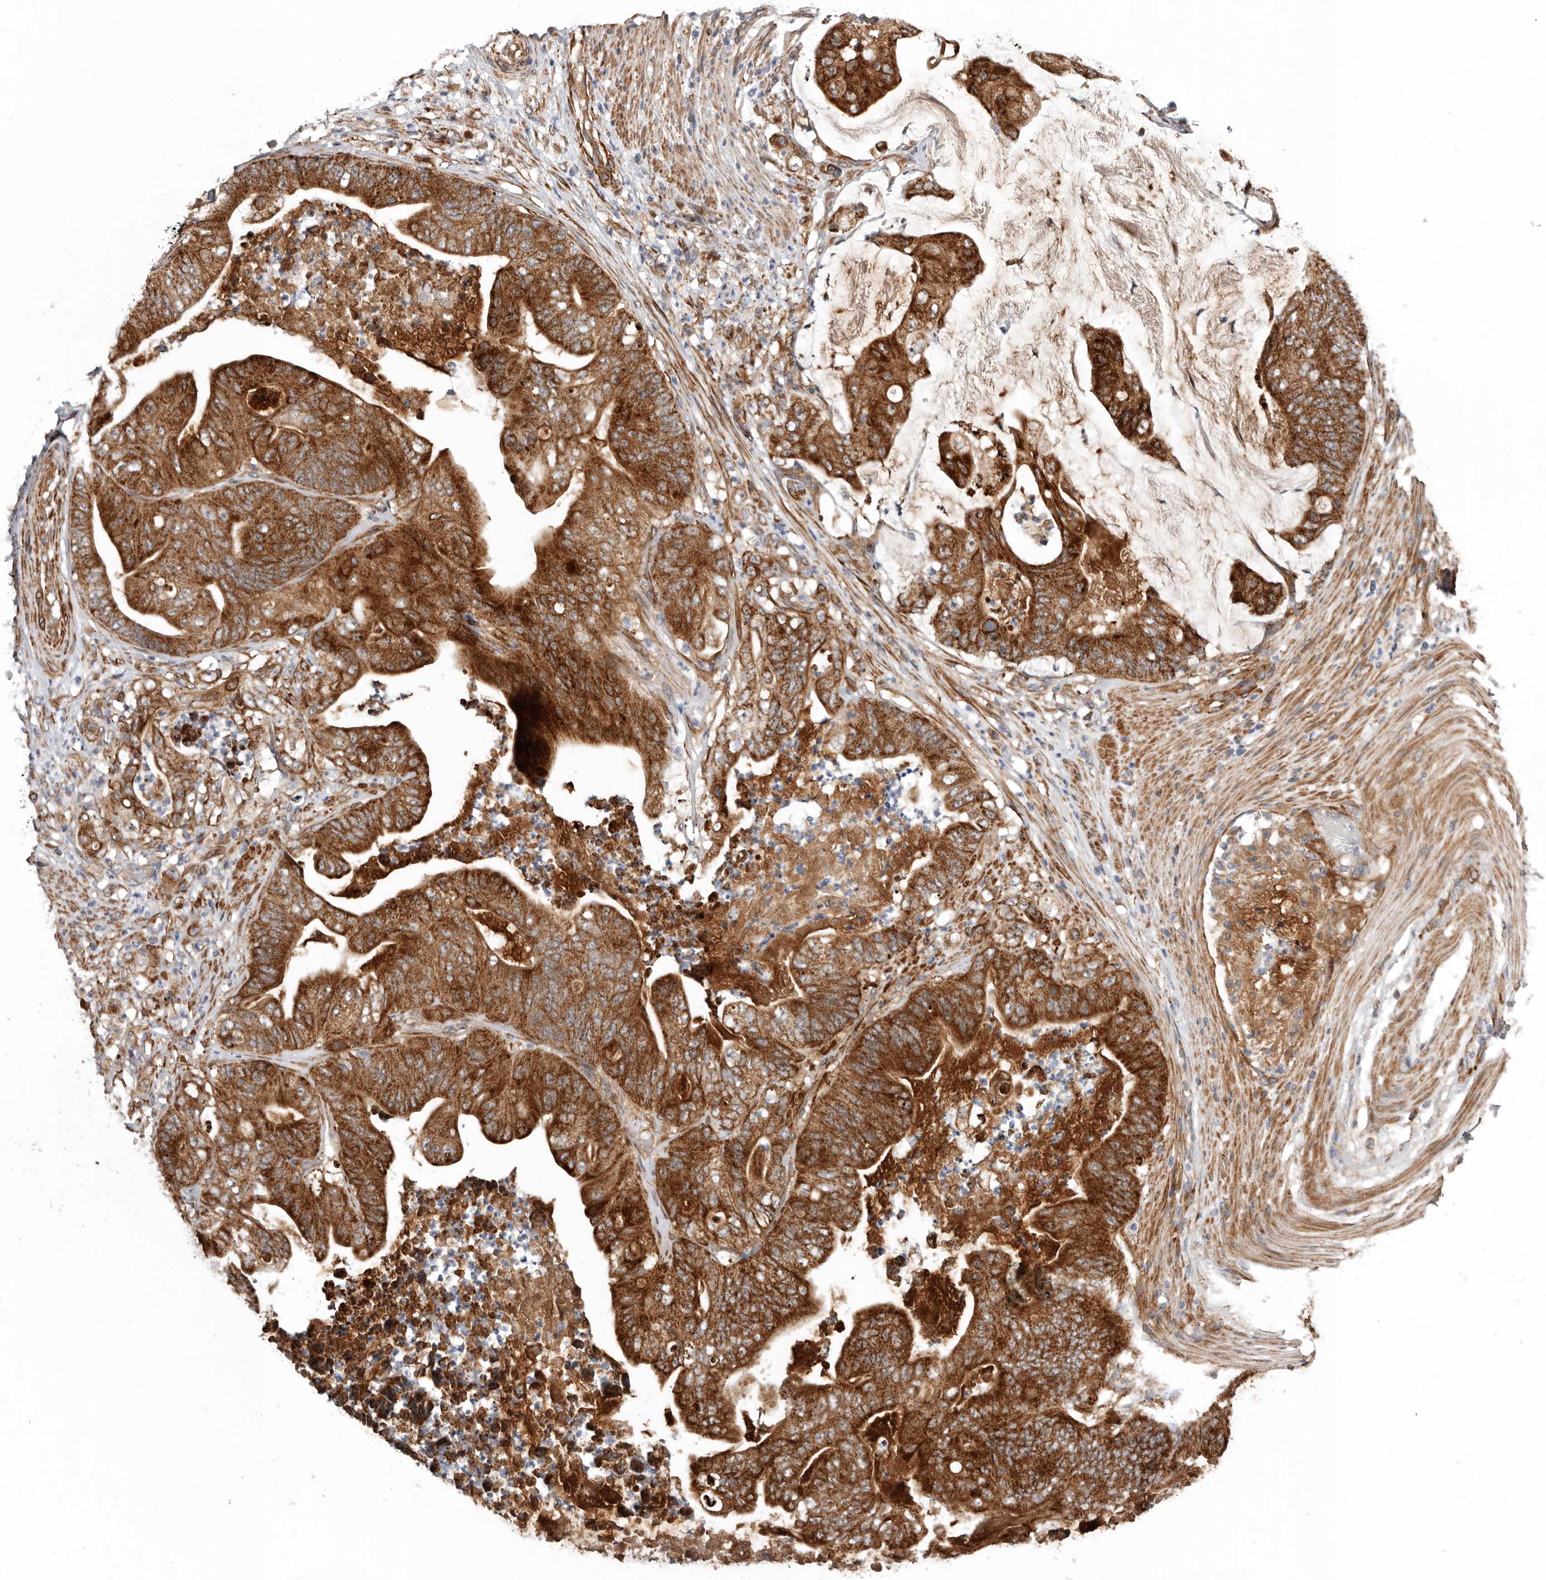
{"staining": {"intensity": "strong", "quantity": ">75%", "location": "cytoplasmic/membranous"}, "tissue": "stomach cancer", "cell_type": "Tumor cells", "image_type": "cancer", "snomed": [{"axis": "morphology", "description": "Adenocarcinoma, NOS"}, {"axis": "topography", "description": "Stomach"}], "caption": "A high-resolution image shows IHC staining of stomach cancer, which reveals strong cytoplasmic/membranous staining in about >75% of tumor cells.", "gene": "PROKR1", "patient": {"sex": "female", "age": 73}}